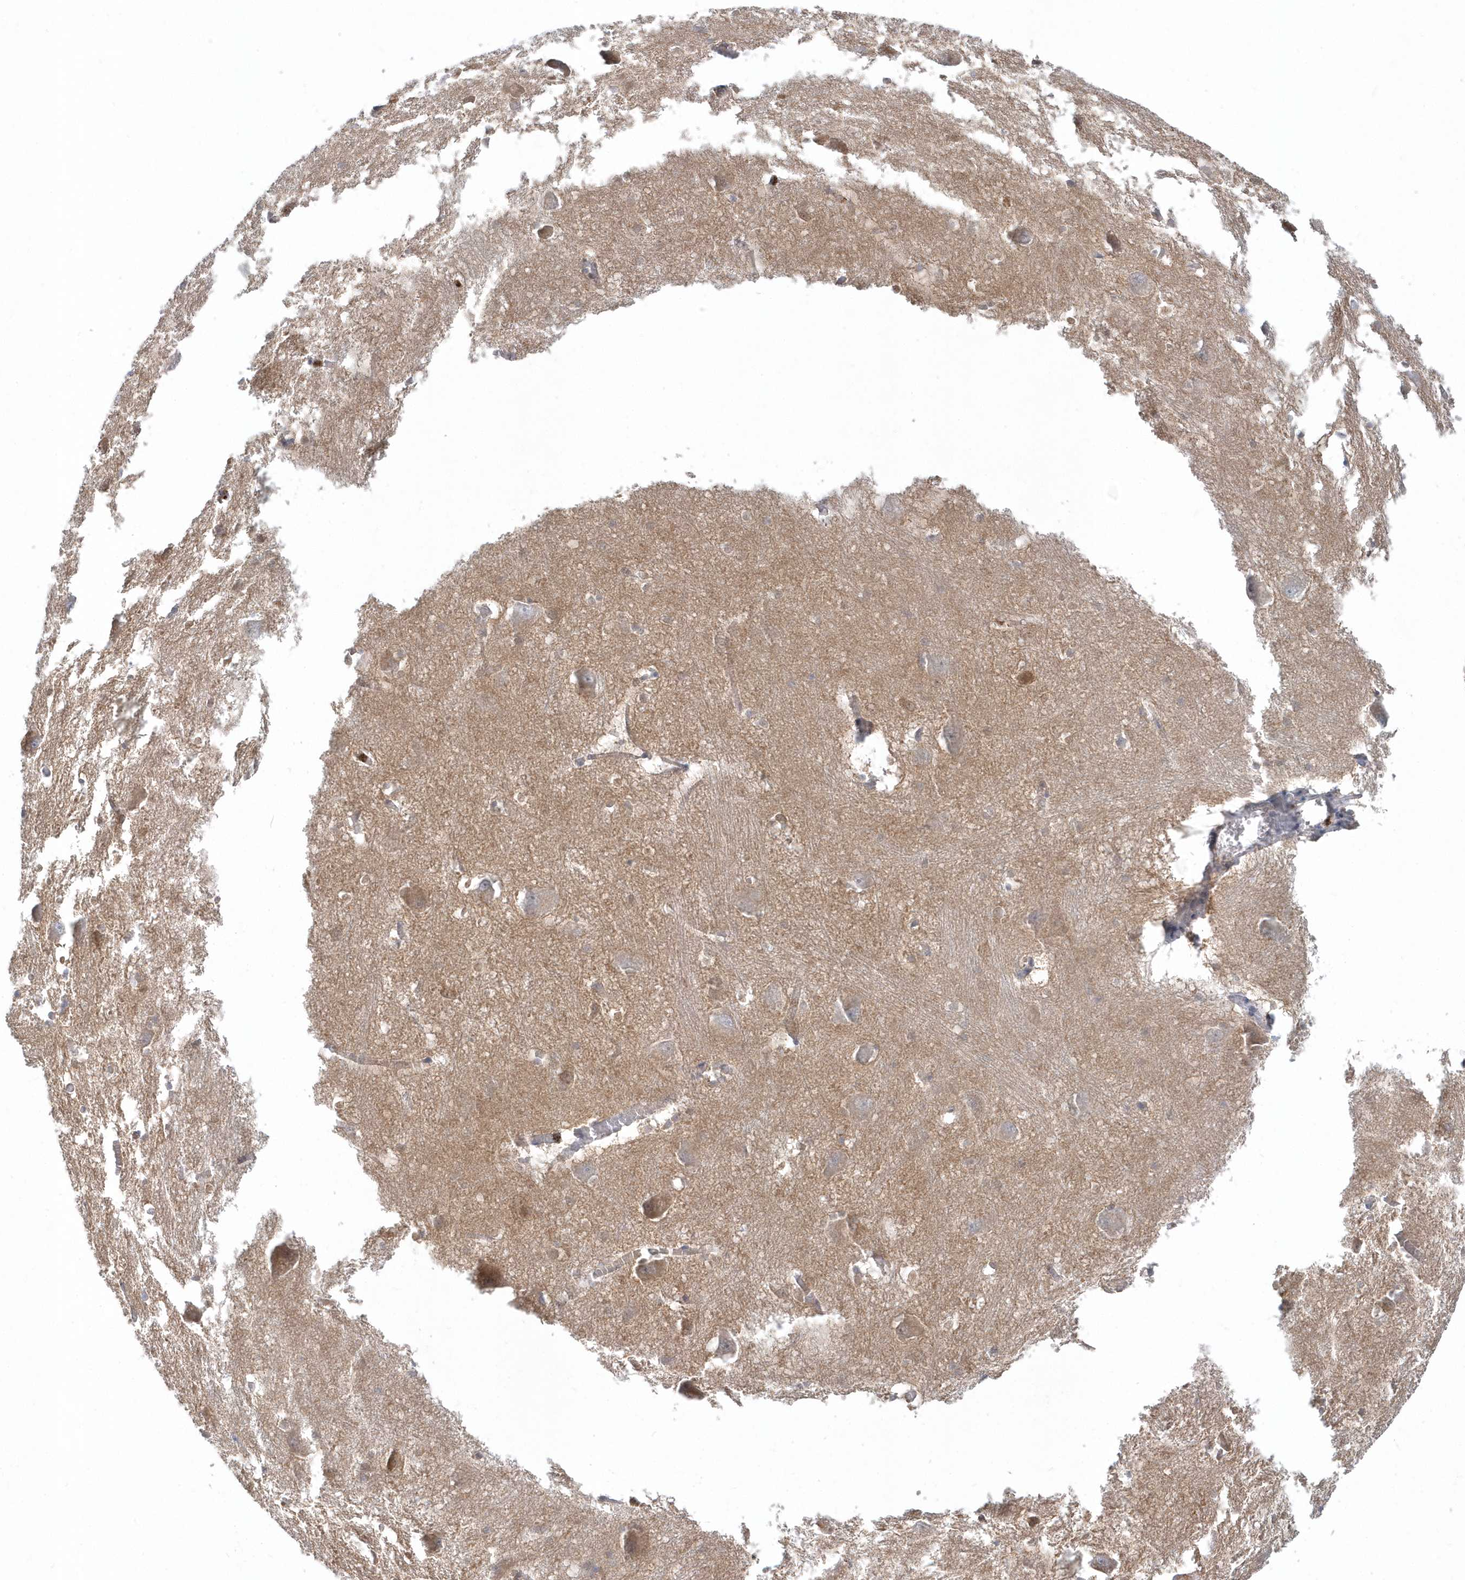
{"staining": {"intensity": "negative", "quantity": "none", "location": "none"}, "tissue": "caudate", "cell_type": "Glial cells", "image_type": "normal", "snomed": [{"axis": "morphology", "description": "Normal tissue, NOS"}, {"axis": "topography", "description": "Lateral ventricle wall"}], "caption": "A high-resolution image shows immunohistochemistry (IHC) staining of benign caudate, which displays no significant positivity in glial cells.", "gene": "RNF7", "patient": {"sex": "male", "age": 37}}